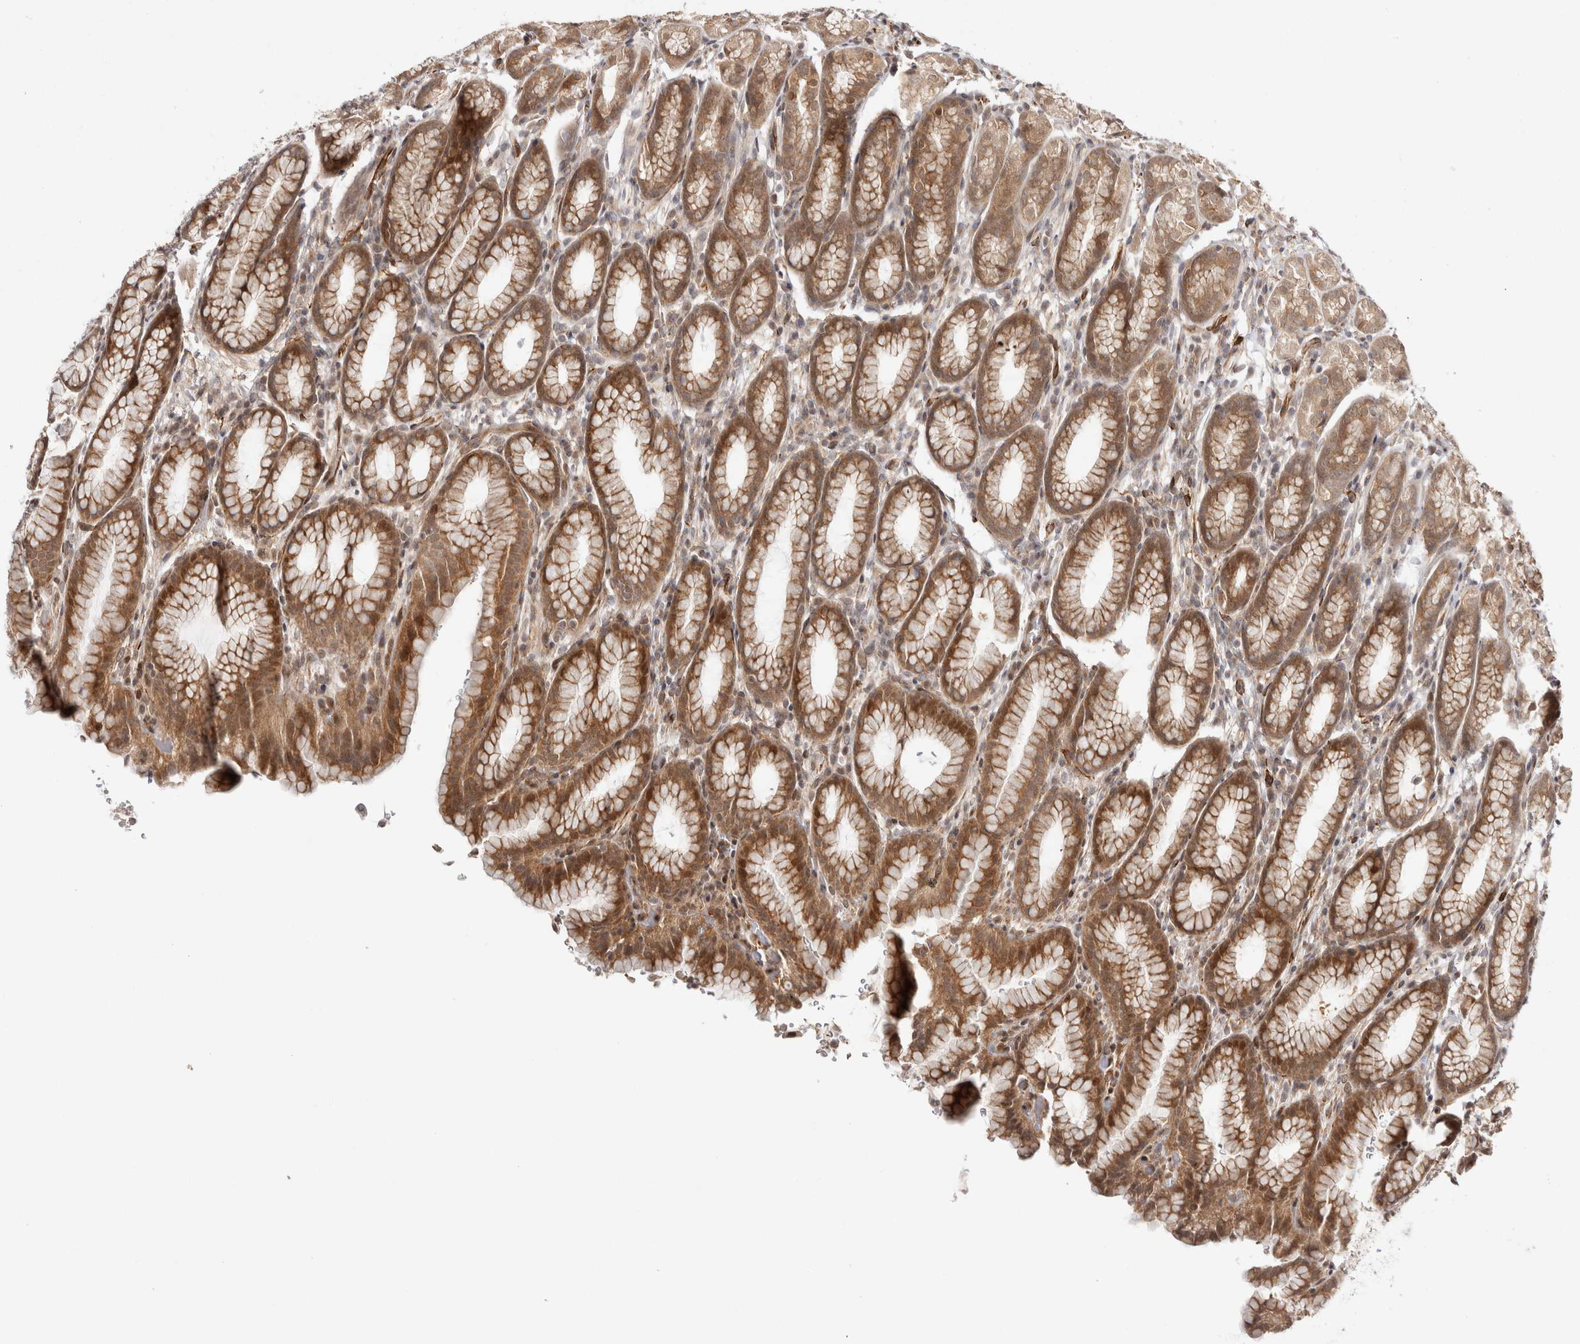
{"staining": {"intensity": "moderate", "quantity": ">75%", "location": "cytoplasmic/membranous,nuclear"}, "tissue": "stomach", "cell_type": "Glandular cells", "image_type": "normal", "snomed": [{"axis": "morphology", "description": "Normal tissue, NOS"}, {"axis": "topography", "description": "Stomach"}], "caption": "IHC of benign human stomach shows medium levels of moderate cytoplasmic/membranous,nuclear expression in approximately >75% of glandular cells.", "gene": "ZNF318", "patient": {"sex": "male", "age": 42}}